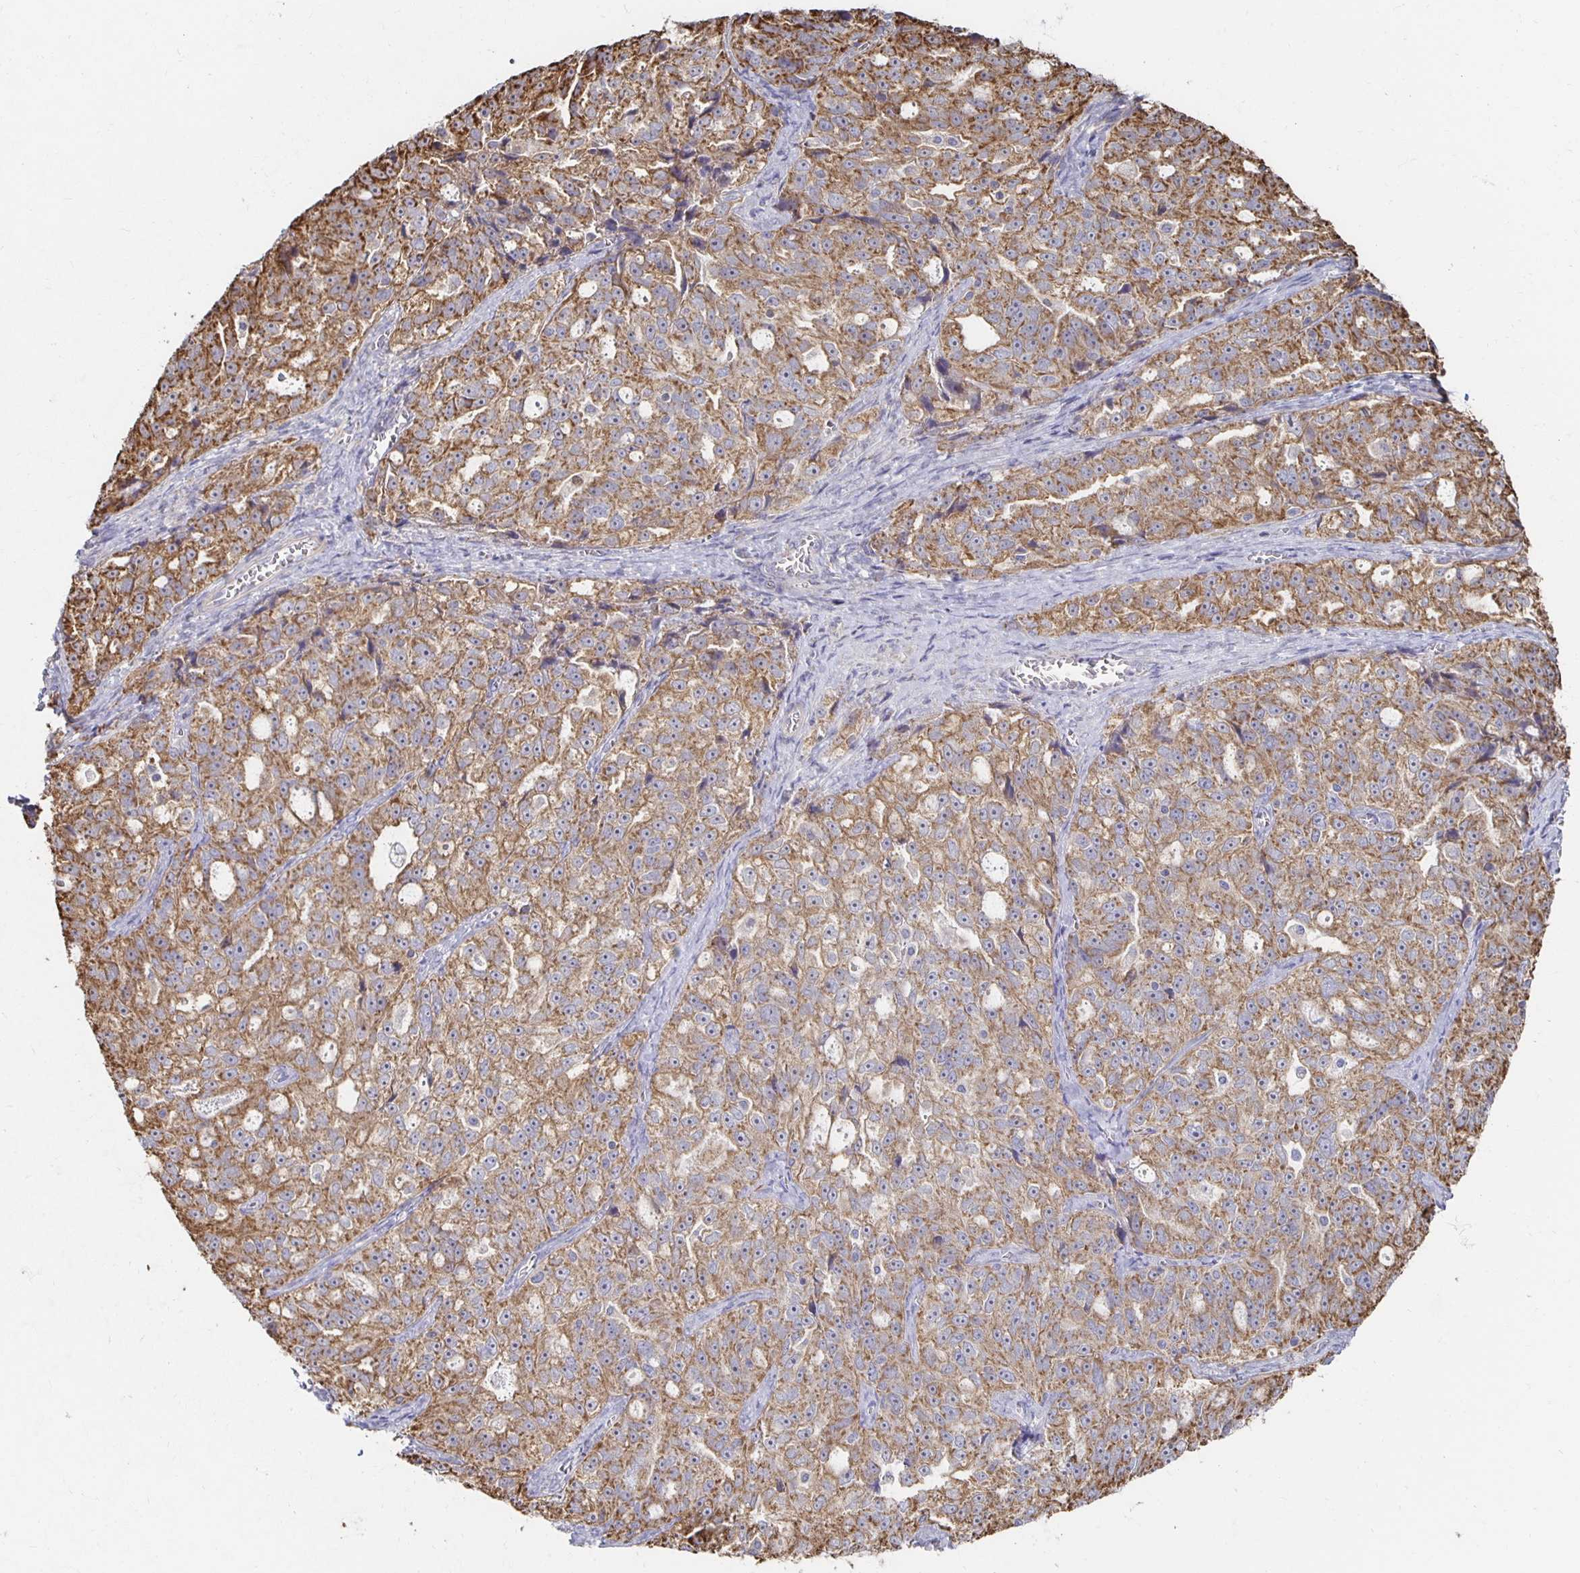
{"staining": {"intensity": "moderate", "quantity": ">75%", "location": "cytoplasmic/membranous"}, "tissue": "ovarian cancer", "cell_type": "Tumor cells", "image_type": "cancer", "snomed": [{"axis": "morphology", "description": "Cystadenocarcinoma, serous, NOS"}, {"axis": "topography", "description": "Ovary"}], "caption": "Approximately >75% of tumor cells in ovarian cancer (serous cystadenocarcinoma) display moderate cytoplasmic/membranous protein staining as visualized by brown immunohistochemical staining.", "gene": "NKX2-8", "patient": {"sex": "female", "age": 51}}